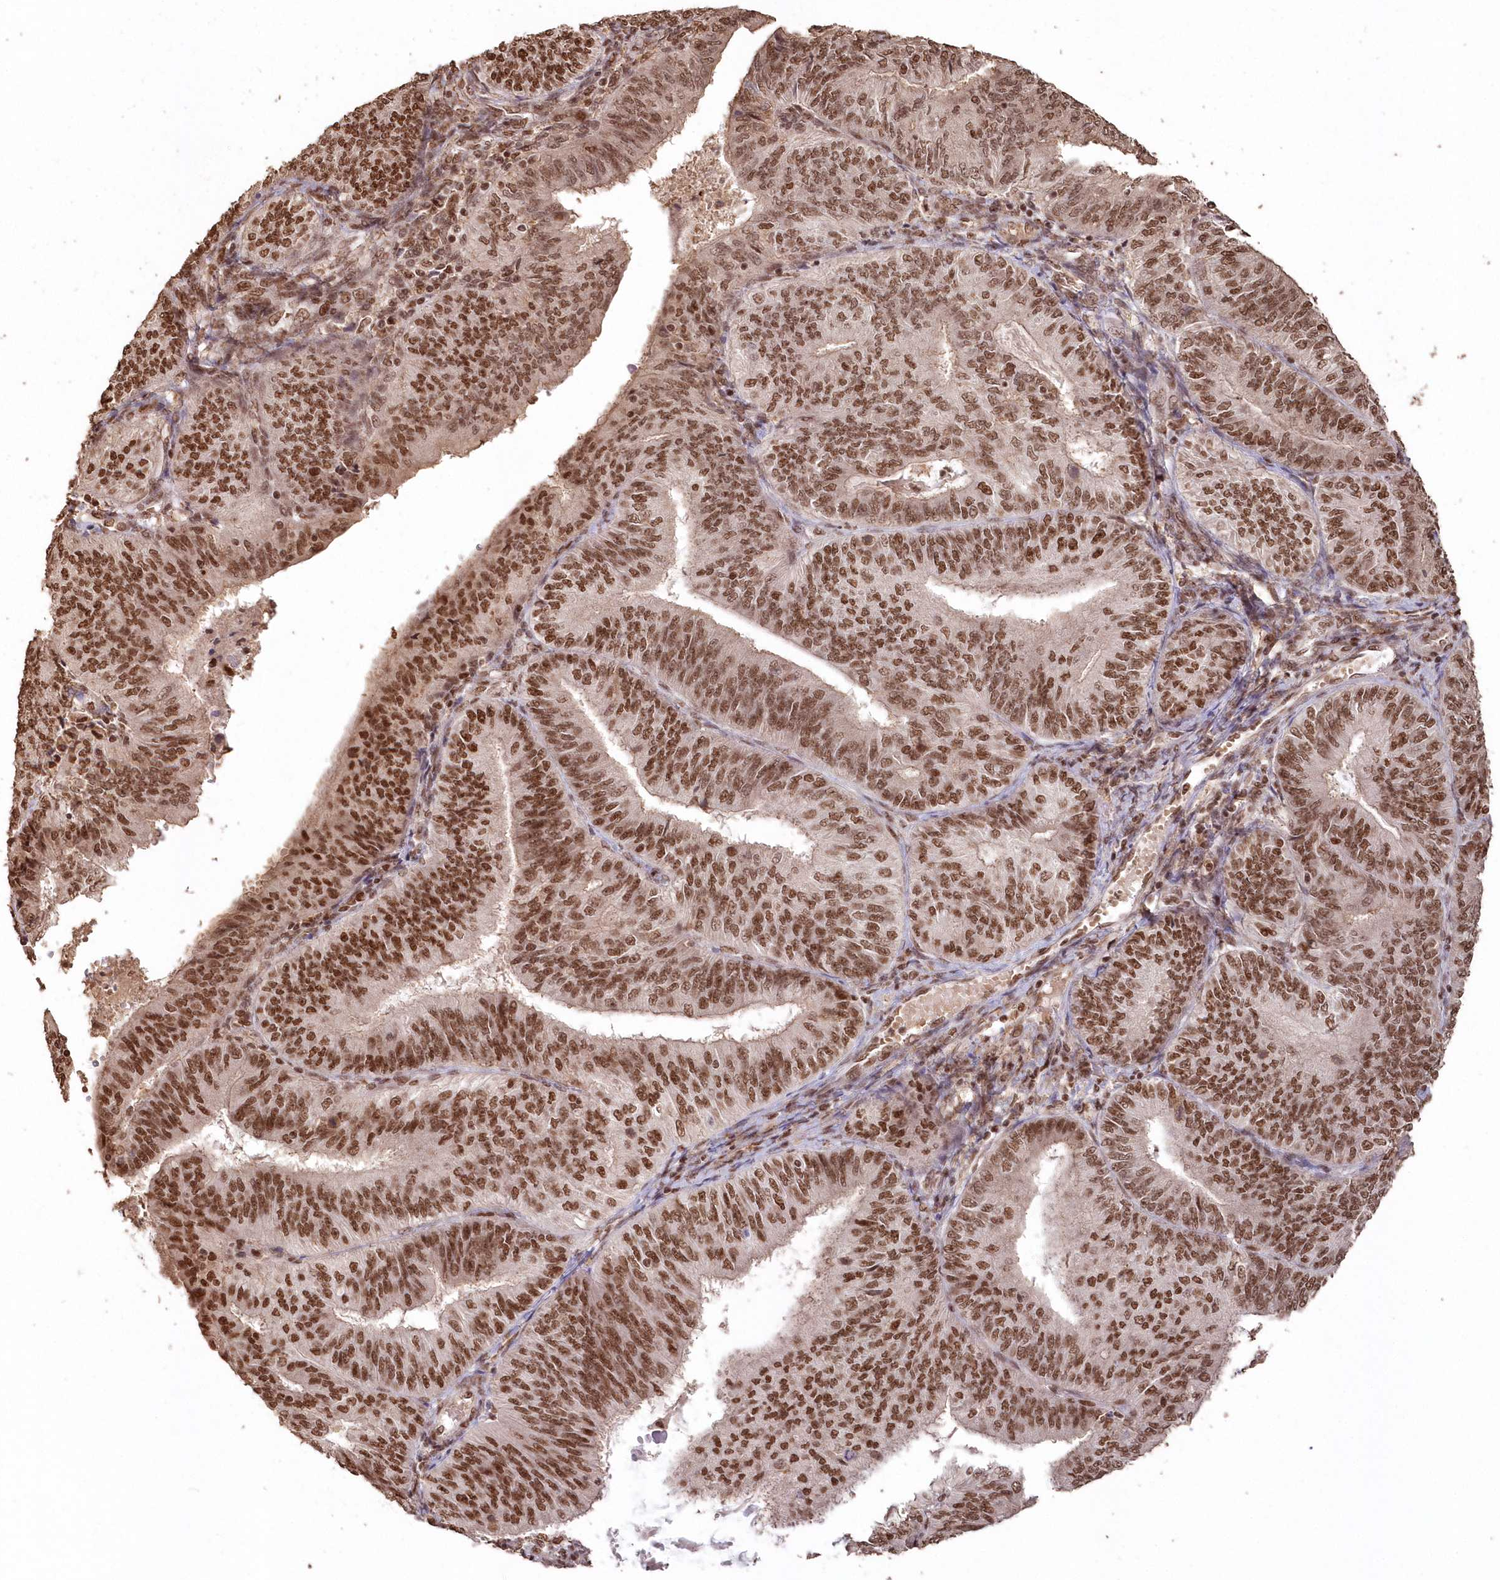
{"staining": {"intensity": "strong", "quantity": ">75%", "location": "nuclear"}, "tissue": "endometrial cancer", "cell_type": "Tumor cells", "image_type": "cancer", "snomed": [{"axis": "morphology", "description": "Adenocarcinoma, NOS"}, {"axis": "topography", "description": "Endometrium"}], "caption": "DAB immunohistochemical staining of human endometrial cancer displays strong nuclear protein expression in approximately >75% of tumor cells.", "gene": "PDS5A", "patient": {"sex": "female", "age": 58}}